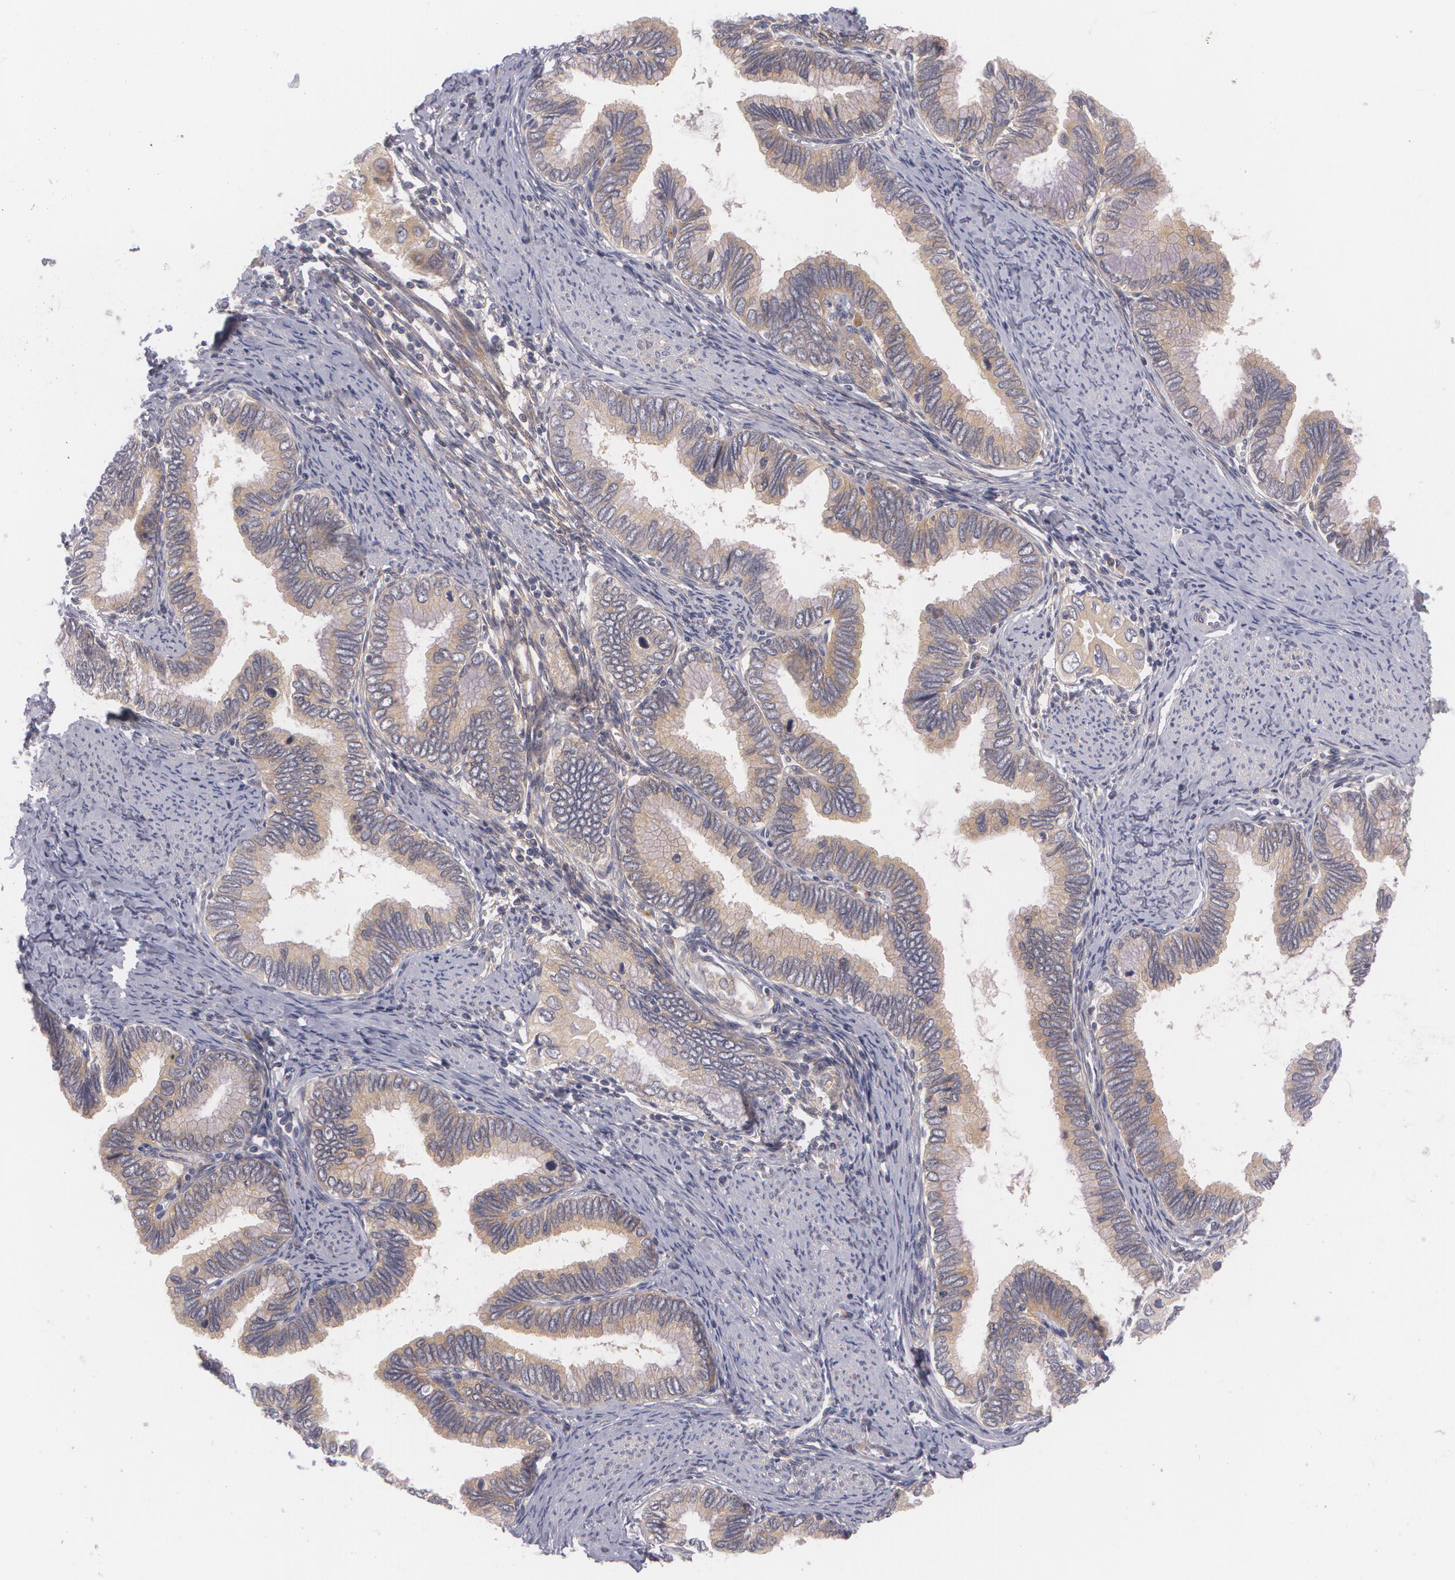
{"staining": {"intensity": "moderate", "quantity": ">75%", "location": "cytoplasmic/membranous"}, "tissue": "cervical cancer", "cell_type": "Tumor cells", "image_type": "cancer", "snomed": [{"axis": "morphology", "description": "Adenocarcinoma, NOS"}, {"axis": "topography", "description": "Cervix"}], "caption": "Protein staining of adenocarcinoma (cervical) tissue exhibits moderate cytoplasmic/membranous positivity in approximately >75% of tumor cells.", "gene": "CASK", "patient": {"sex": "female", "age": 49}}